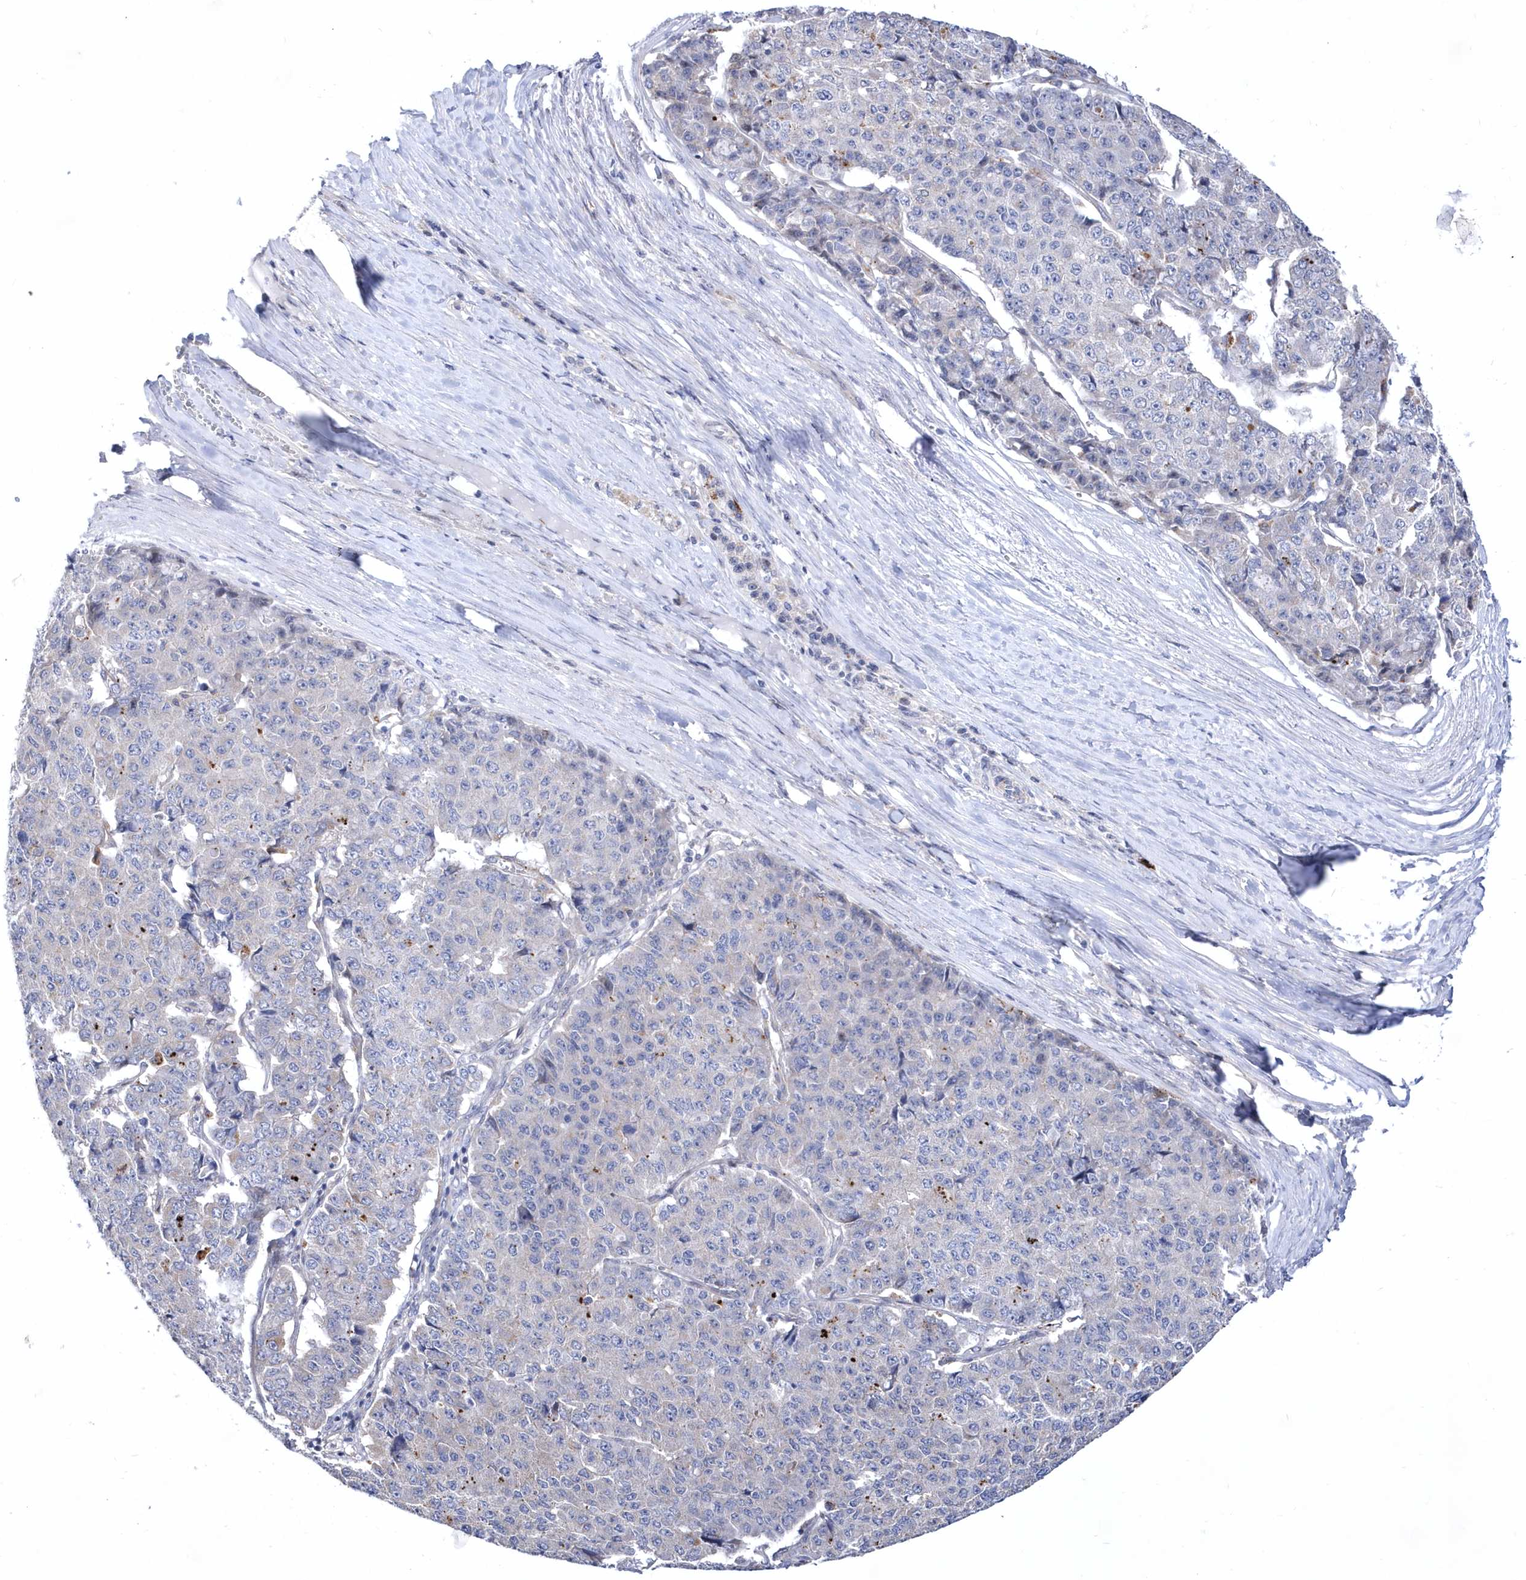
{"staining": {"intensity": "negative", "quantity": "none", "location": "none"}, "tissue": "pancreatic cancer", "cell_type": "Tumor cells", "image_type": "cancer", "snomed": [{"axis": "morphology", "description": "Adenocarcinoma, NOS"}, {"axis": "topography", "description": "Pancreas"}], "caption": "This is a micrograph of immunohistochemistry (IHC) staining of pancreatic cancer (adenocarcinoma), which shows no staining in tumor cells. Nuclei are stained in blue.", "gene": "LONRF2", "patient": {"sex": "male", "age": 50}}